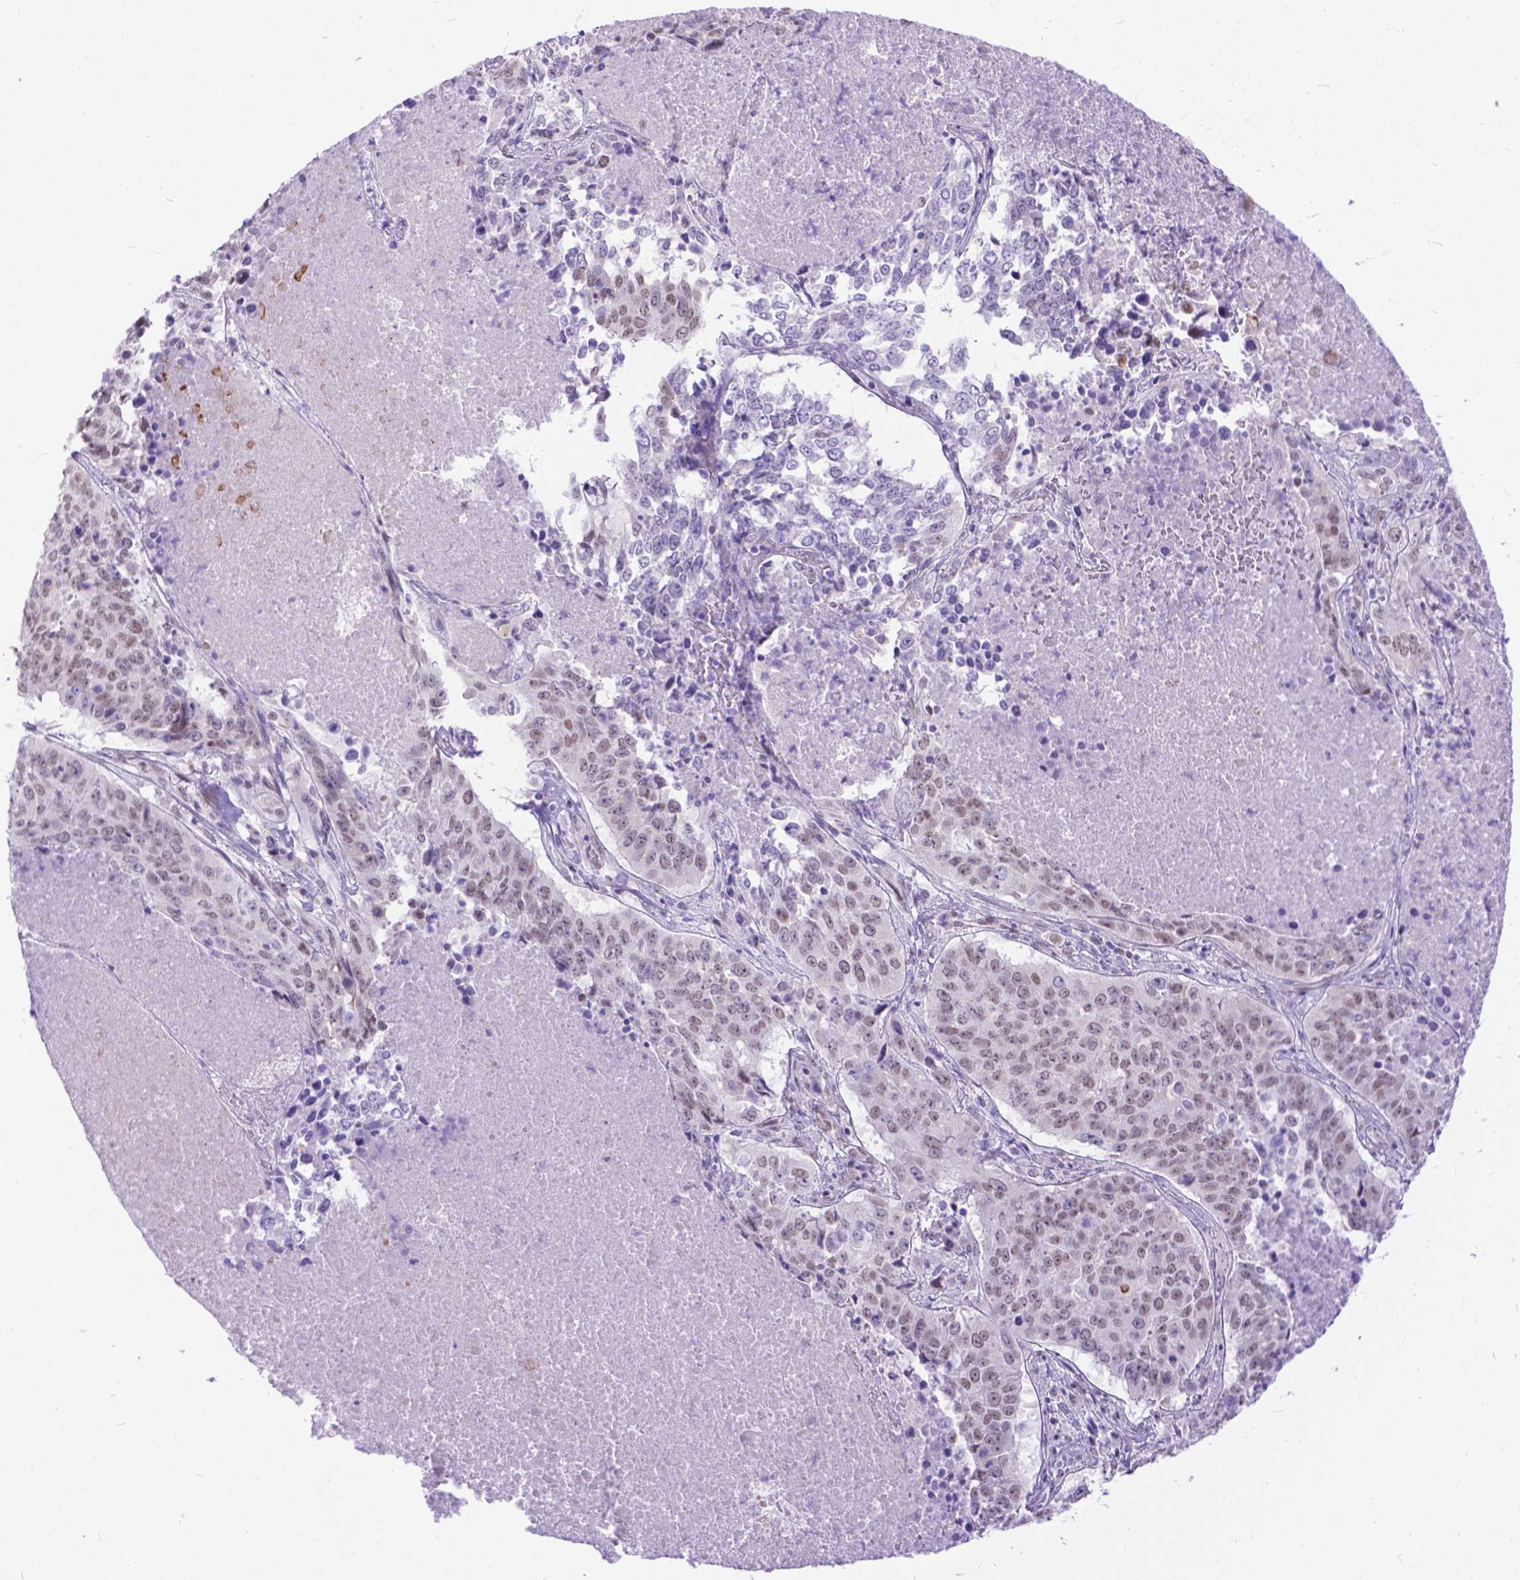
{"staining": {"intensity": "weak", "quantity": ">75%", "location": "nuclear"}, "tissue": "lung cancer", "cell_type": "Tumor cells", "image_type": "cancer", "snomed": [{"axis": "morphology", "description": "Normal tissue, NOS"}, {"axis": "morphology", "description": "Squamous cell carcinoma, NOS"}, {"axis": "topography", "description": "Bronchus"}, {"axis": "topography", "description": "Lung"}], "caption": "Immunohistochemical staining of human lung squamous cell carcinoma displays low levels of weak nuclear staining in about >75% of tumor cells. (DAB IHC, brown staining for protein, blue staining for nuclei).", "gene": "FAM124B", "patient": {"sex": "male", "age": 64}}